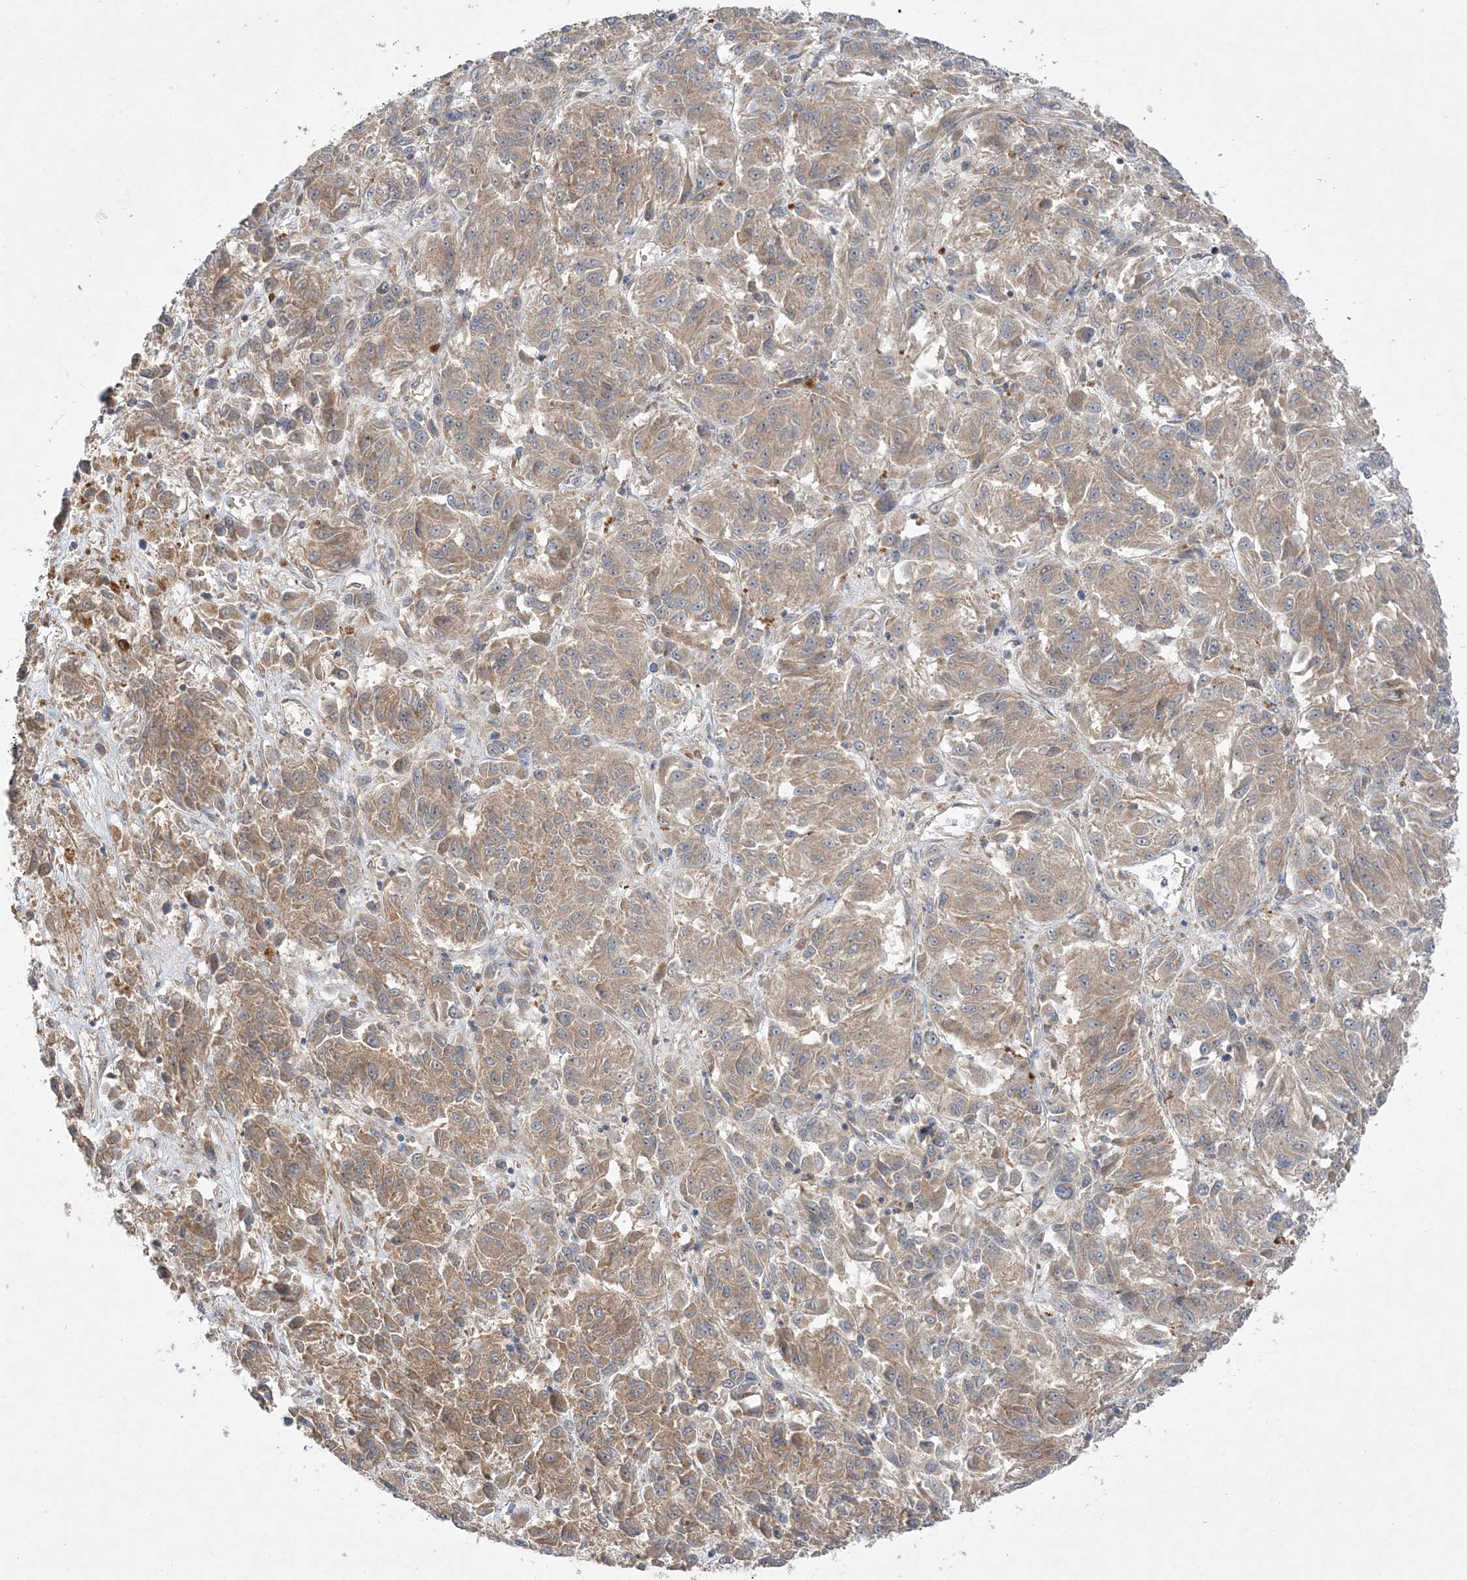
{"staining": {"intensity": "weak", "quantity": ">75%", "location": "cytoplasmic/membranous"}, "tissue": "melanoma", "cell_type": "Tumor cells", "image_type": "cancer", "snomed": [{"axis": "morphology", "description": "Malignant melanoma, Metastatic site"}, {"axis": "topography", "description": "Lung"}], "caption": "Malignant melanoma (metastatic site) stained with a brown dye exhibits weak cytoplasmic/membranous positive staining in approximately >75% of tumor cells.", "gene": "MMADHC", "patient": {"sex": "male", "age": 64}}